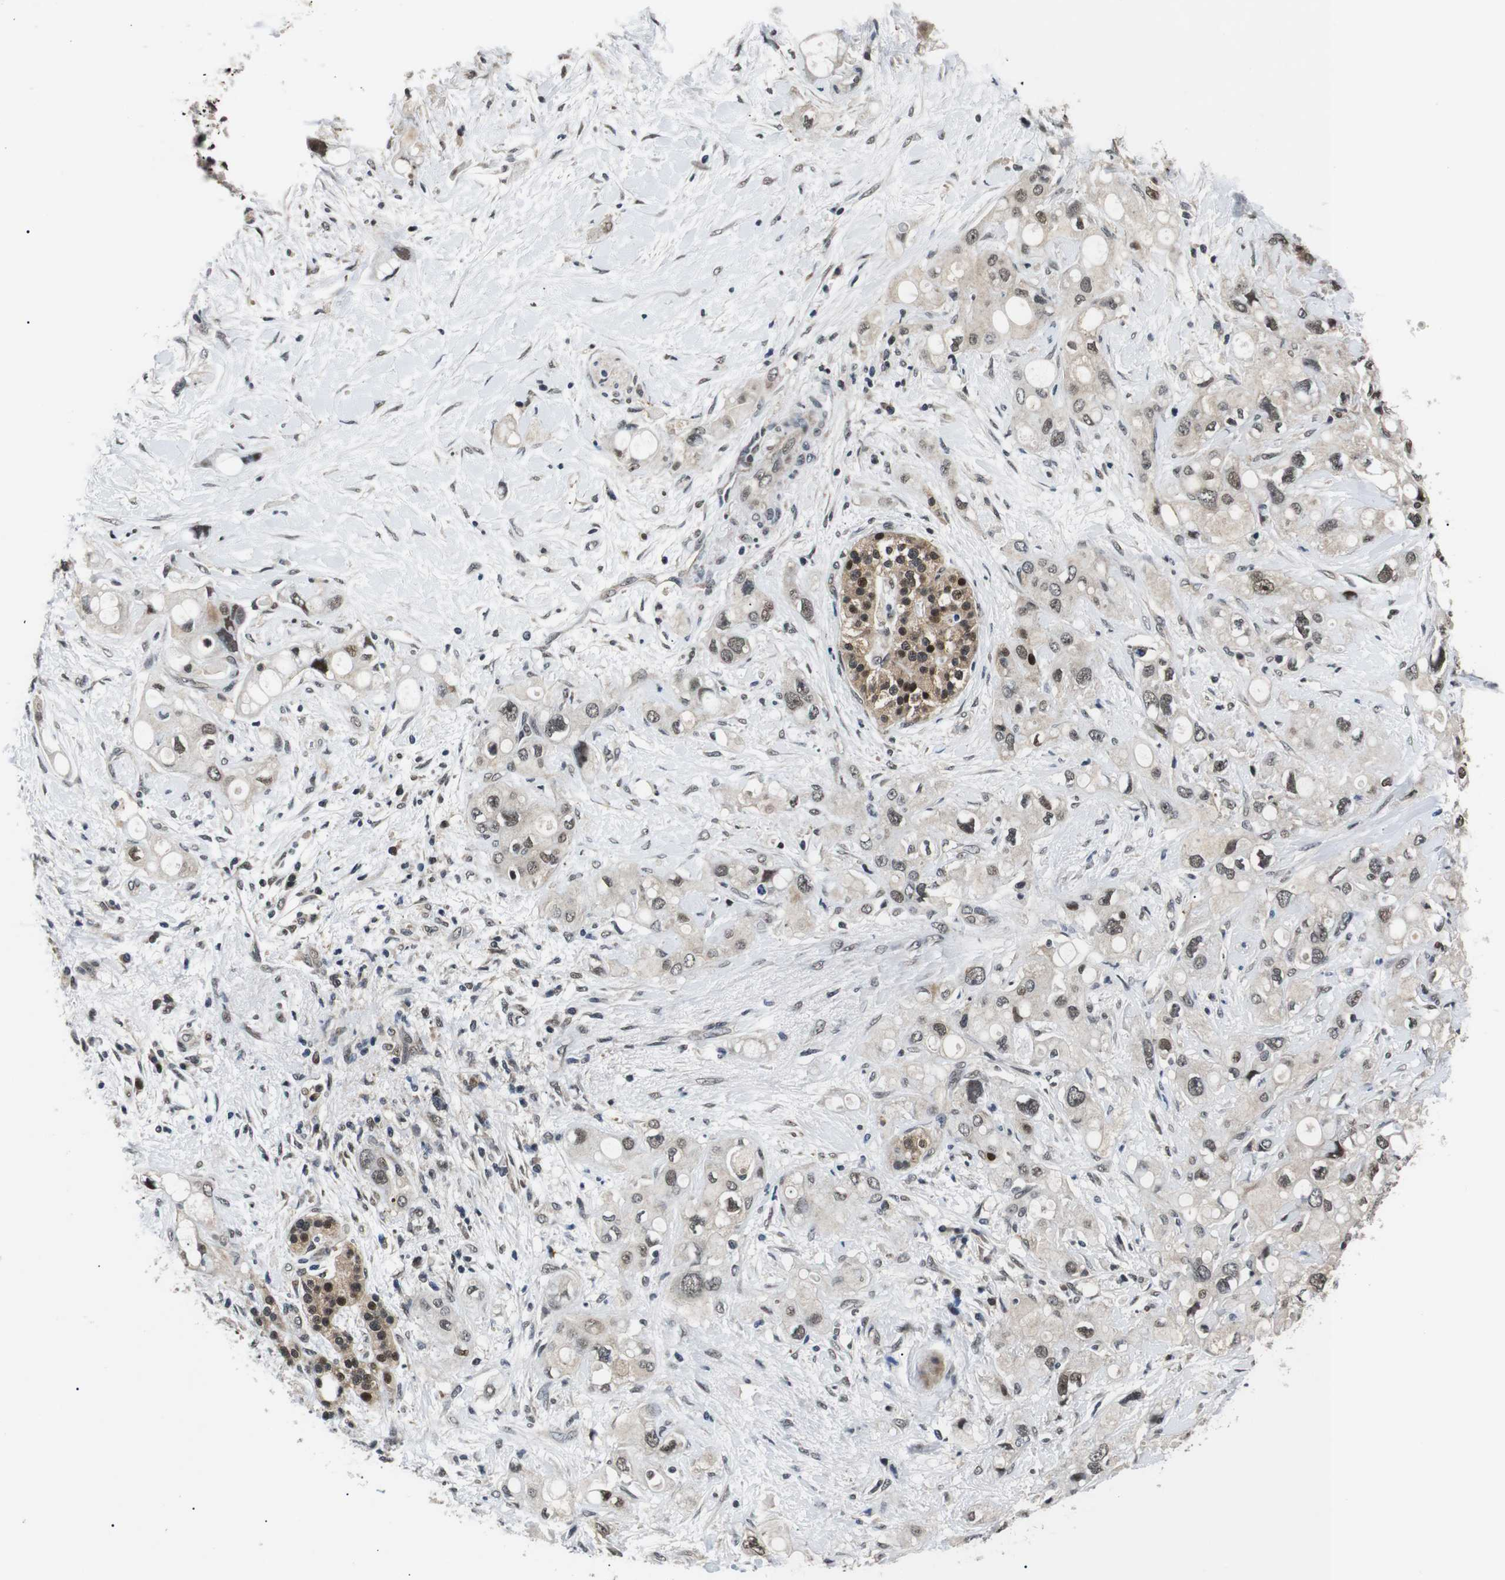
{"staining": {"intensity": "moderate", "quantity": "25%-75%", "location": "nuclear"}, "tissue": "pancreatic cancer", "cell_type": "Tumor cells", "image_type": "cancer", "snomed": [{"axis": "morphology", "description": "Adenocarcinoma, NOS"}, {"axis": "topography", "description": "Pancreas"}], "caption": "Immunohistochemistry of human pancreatic adenocarcinoma shows medium levels of moderate nuclear positivity in approximately 25%-75% of tumor cells. (Brightfield microscopy of DAB IHC at high magnification).", "gene": "SKP1", "patient": {"sex": "female", "age": 56}}